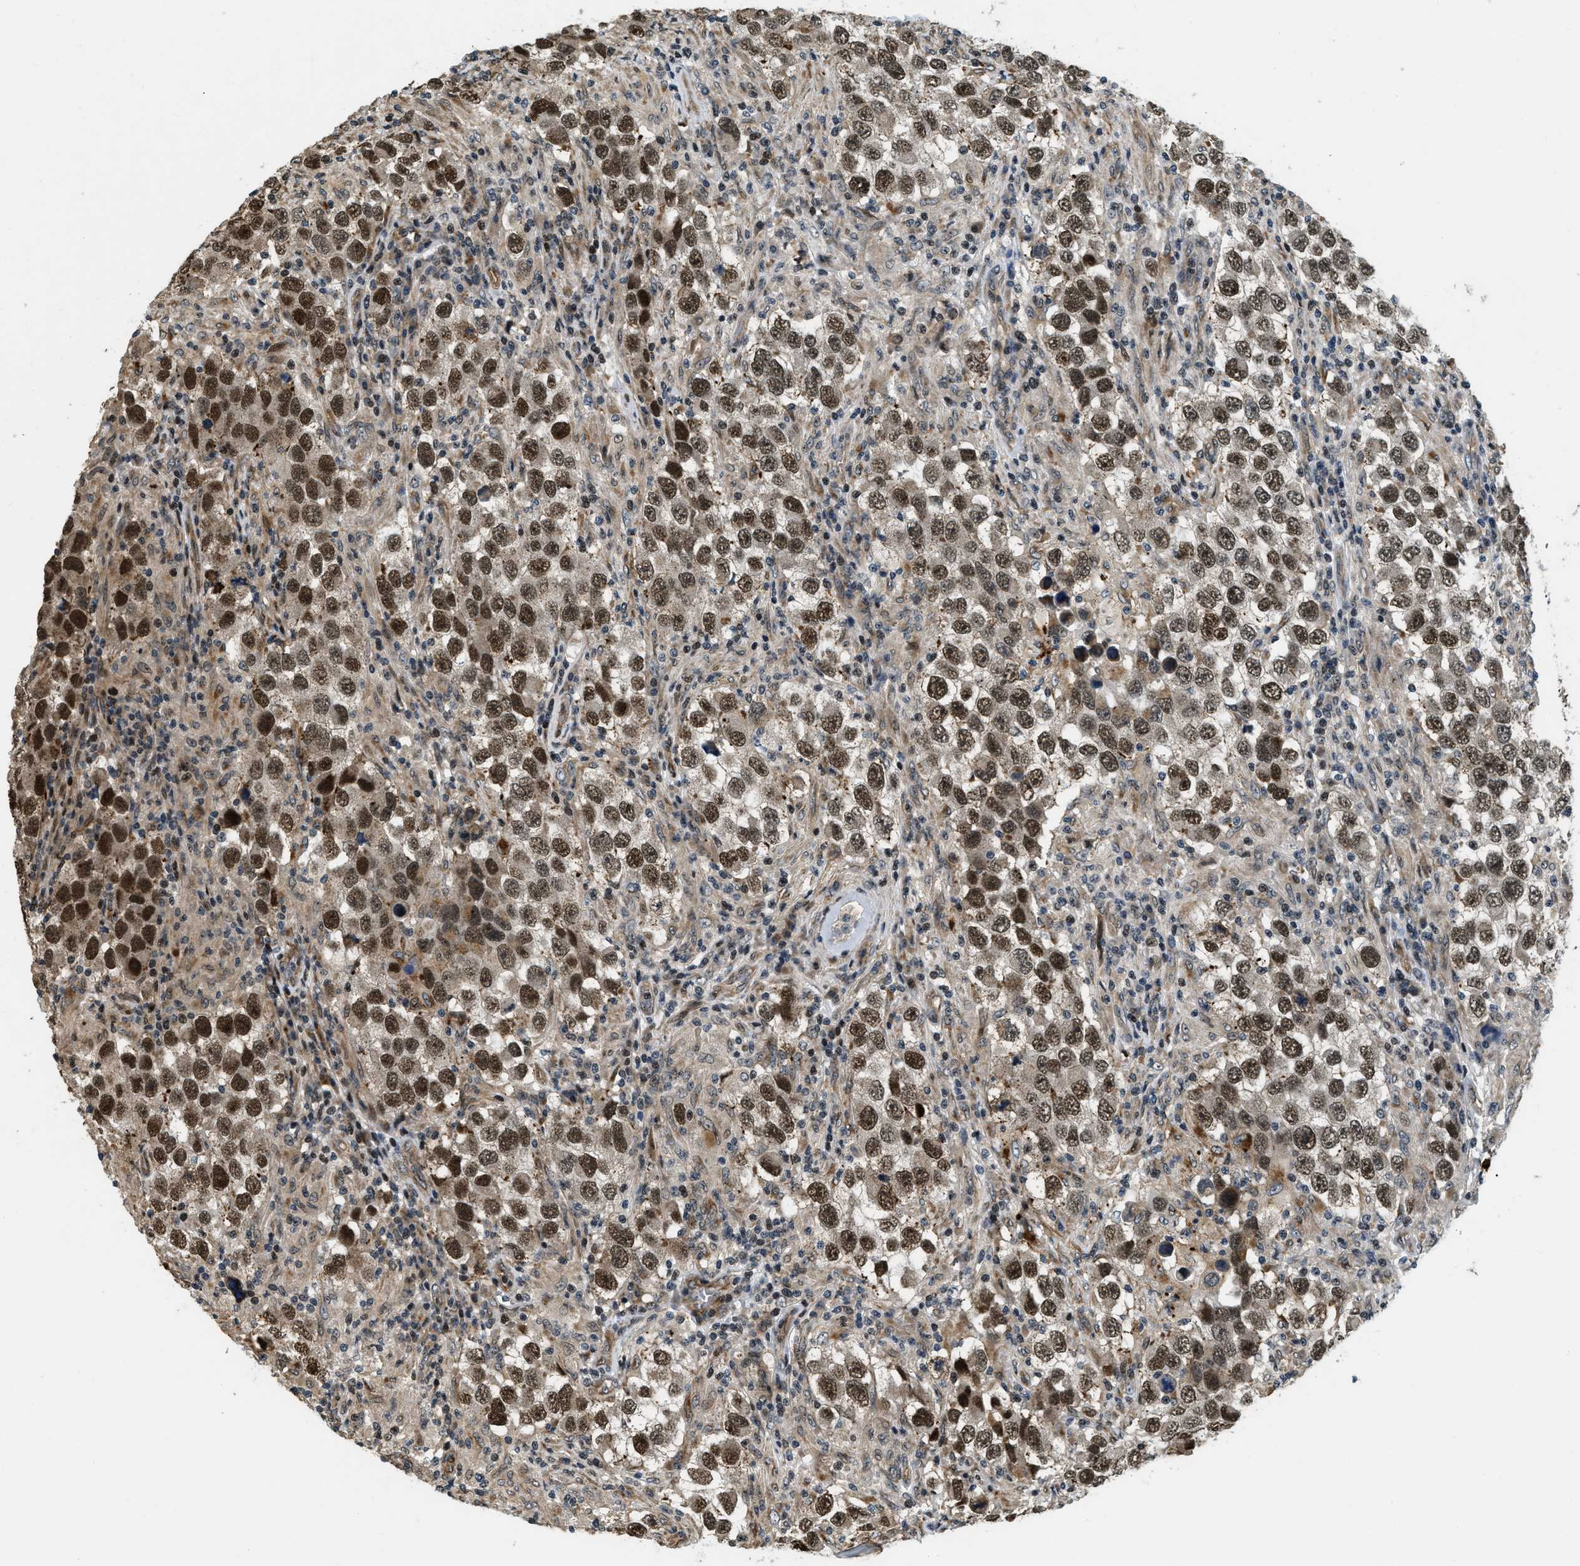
{"staining": {"intensity": "strong", "quantity": ">75%", "location": "nuclear"}, "tissue": "testis cancer", "cell_type": "Tumor cells", "image_type": "cancer", "snomed": [{"axis": "morphology", "description": "Carcinoma, Embryonal, NOS"}, {"axis": "topography", "description": "Testis"}], "caption": "Immunohistochemical staining of testis cancer exhibits high levels of strong nuclear protein expression in approximately >75% of tumor cells. (DAB (3,3'-diaminobenzidine) IHC, brown staining for protein, blue staining for nuclei).", "gene": "LTA4H", "patient": {"sex": "male", "age": 21}}